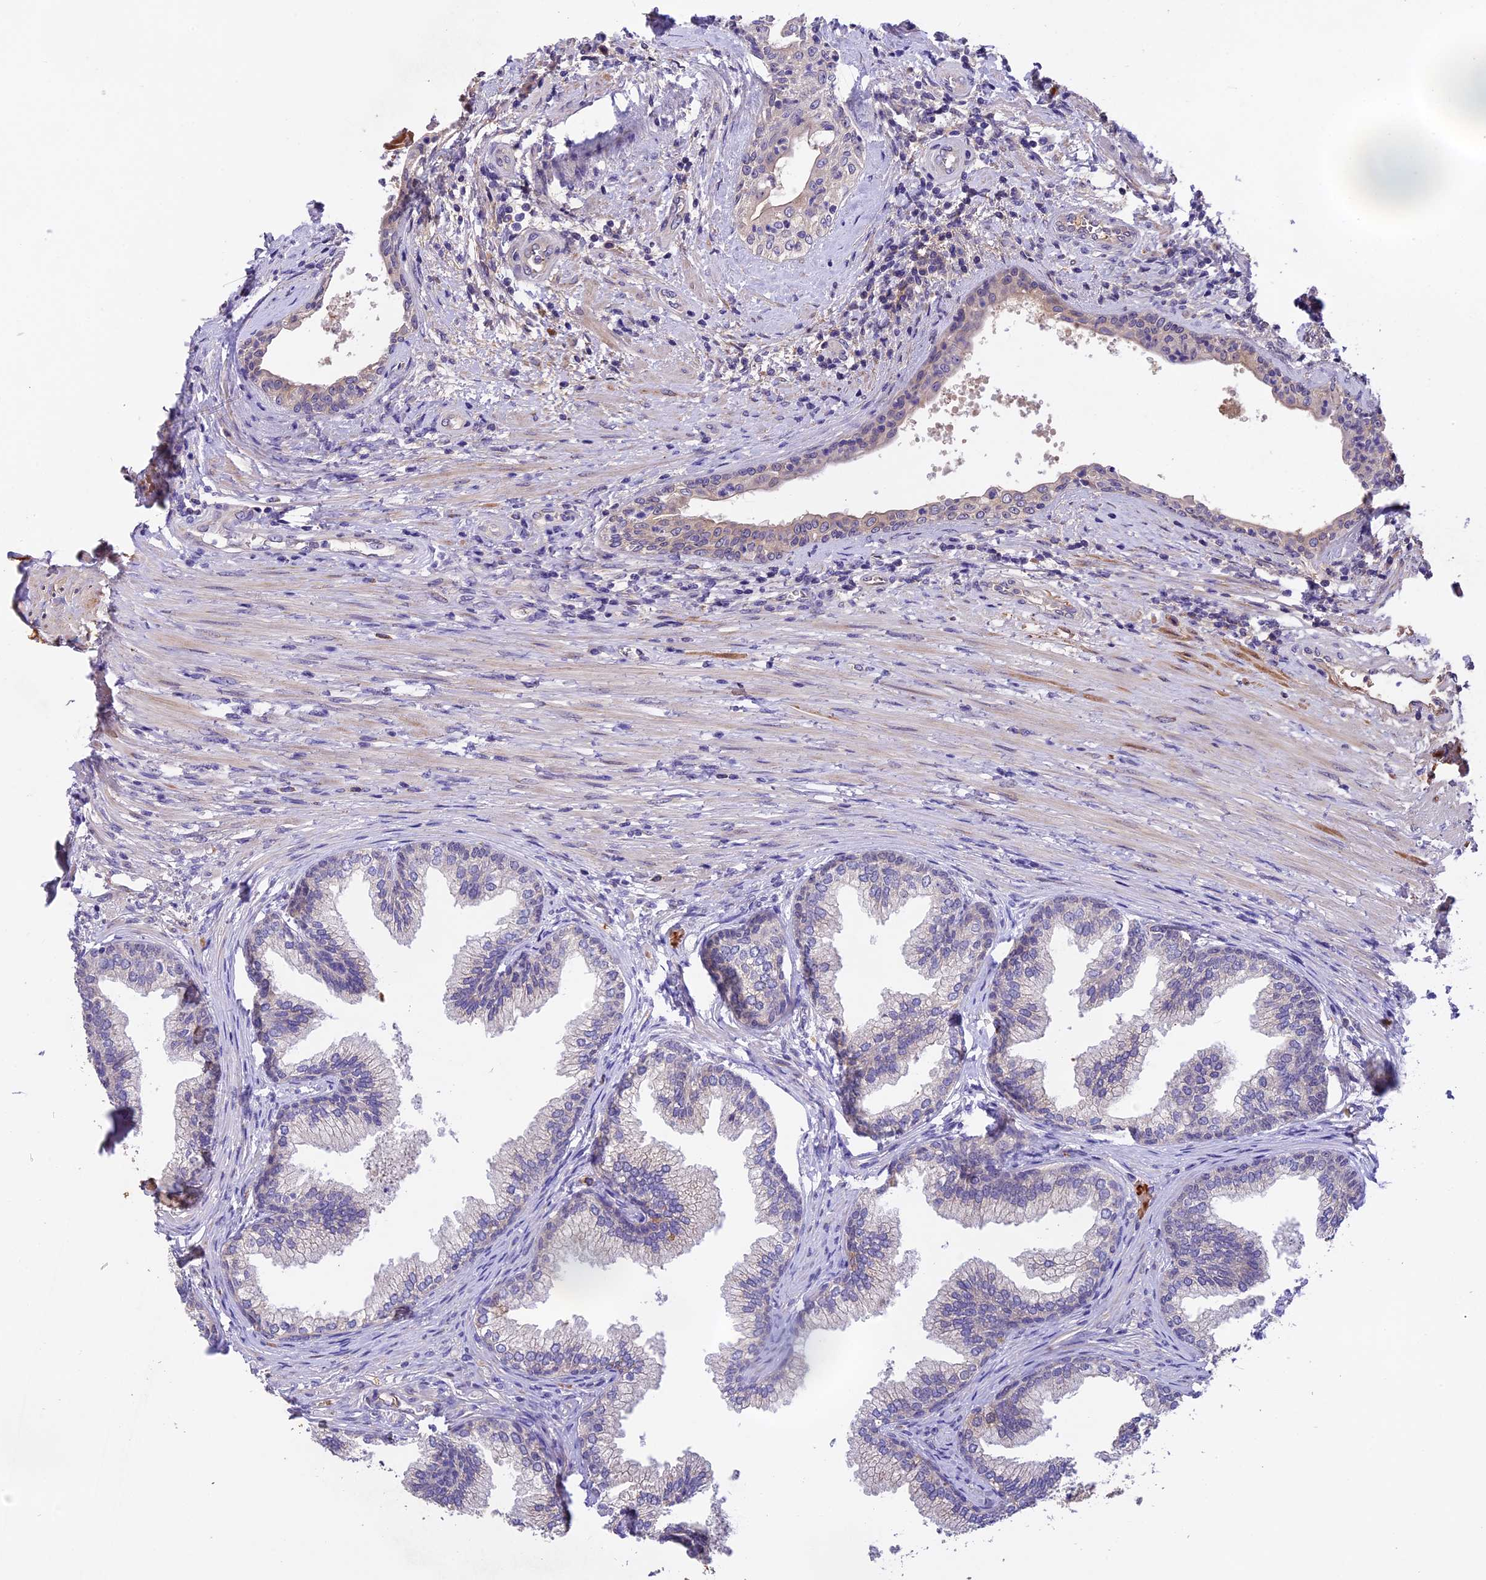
{"staining": {"intensity": "weak", "quantity": "<25%", "location": "cytoplasmic/membranous"}, "tissue": "prostate", "cell_type": "Glandular cells", "image_type": "normal", "snomed": [{"axis": "morphology", "description": "Normal tissue, NOS"}, {"axis": "topography", "description": "Prostate"}], "caption": "High power microscopy histopathology image of an immunohistochemistry (IHC) photomicrograph of unremarkable prostate, revealing no significant expression in glandular cells.", "gene": "PHAF1", "patient": {"sex": "male", "age": 76}}